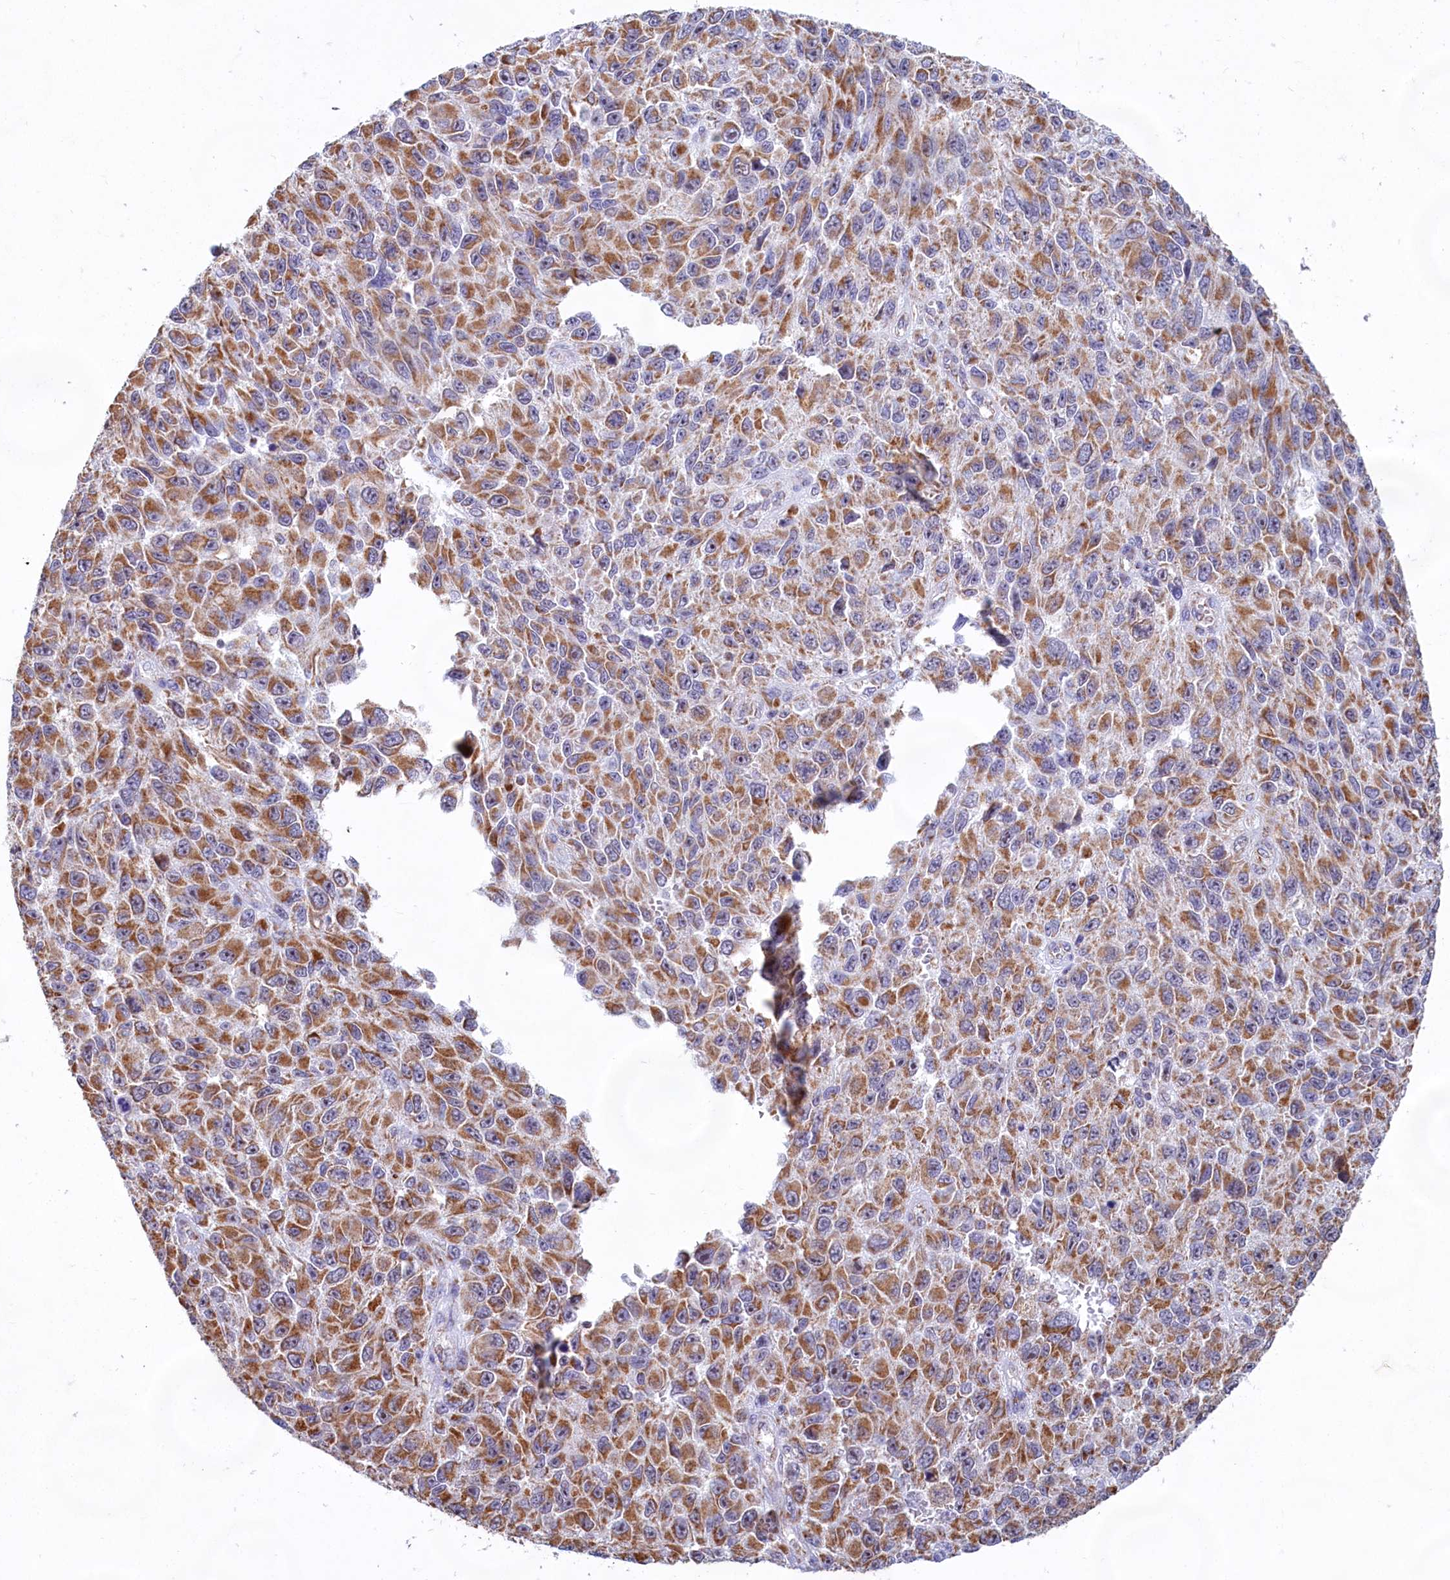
{"staining": {"intensity": "moderate", "quantity": ">75%", "location": "cytoplasmic/membranous"}, "tissue": "melanoma", "cell_type": "Tumor cells", "image_type": "cancer", "snomed": [{"axis": "morphology", "description": "Normal tissue, NOS"}, {"axis": "morphology", "description": "Malignant melanoma, NOS"}, {"axis": "topography", "description": "Skin"}], "caption": "Protein staining of malignant melanoma tissue shows moderate cytoplasmic/membranous positivity in about >75% of tumor cells. (DAB (3,3'-diaminobenzidine) IHC, brown staining for protein, blue staining for nuclei).", "gene": "C1D", "patient": {"sex": "female", "age": 96}}